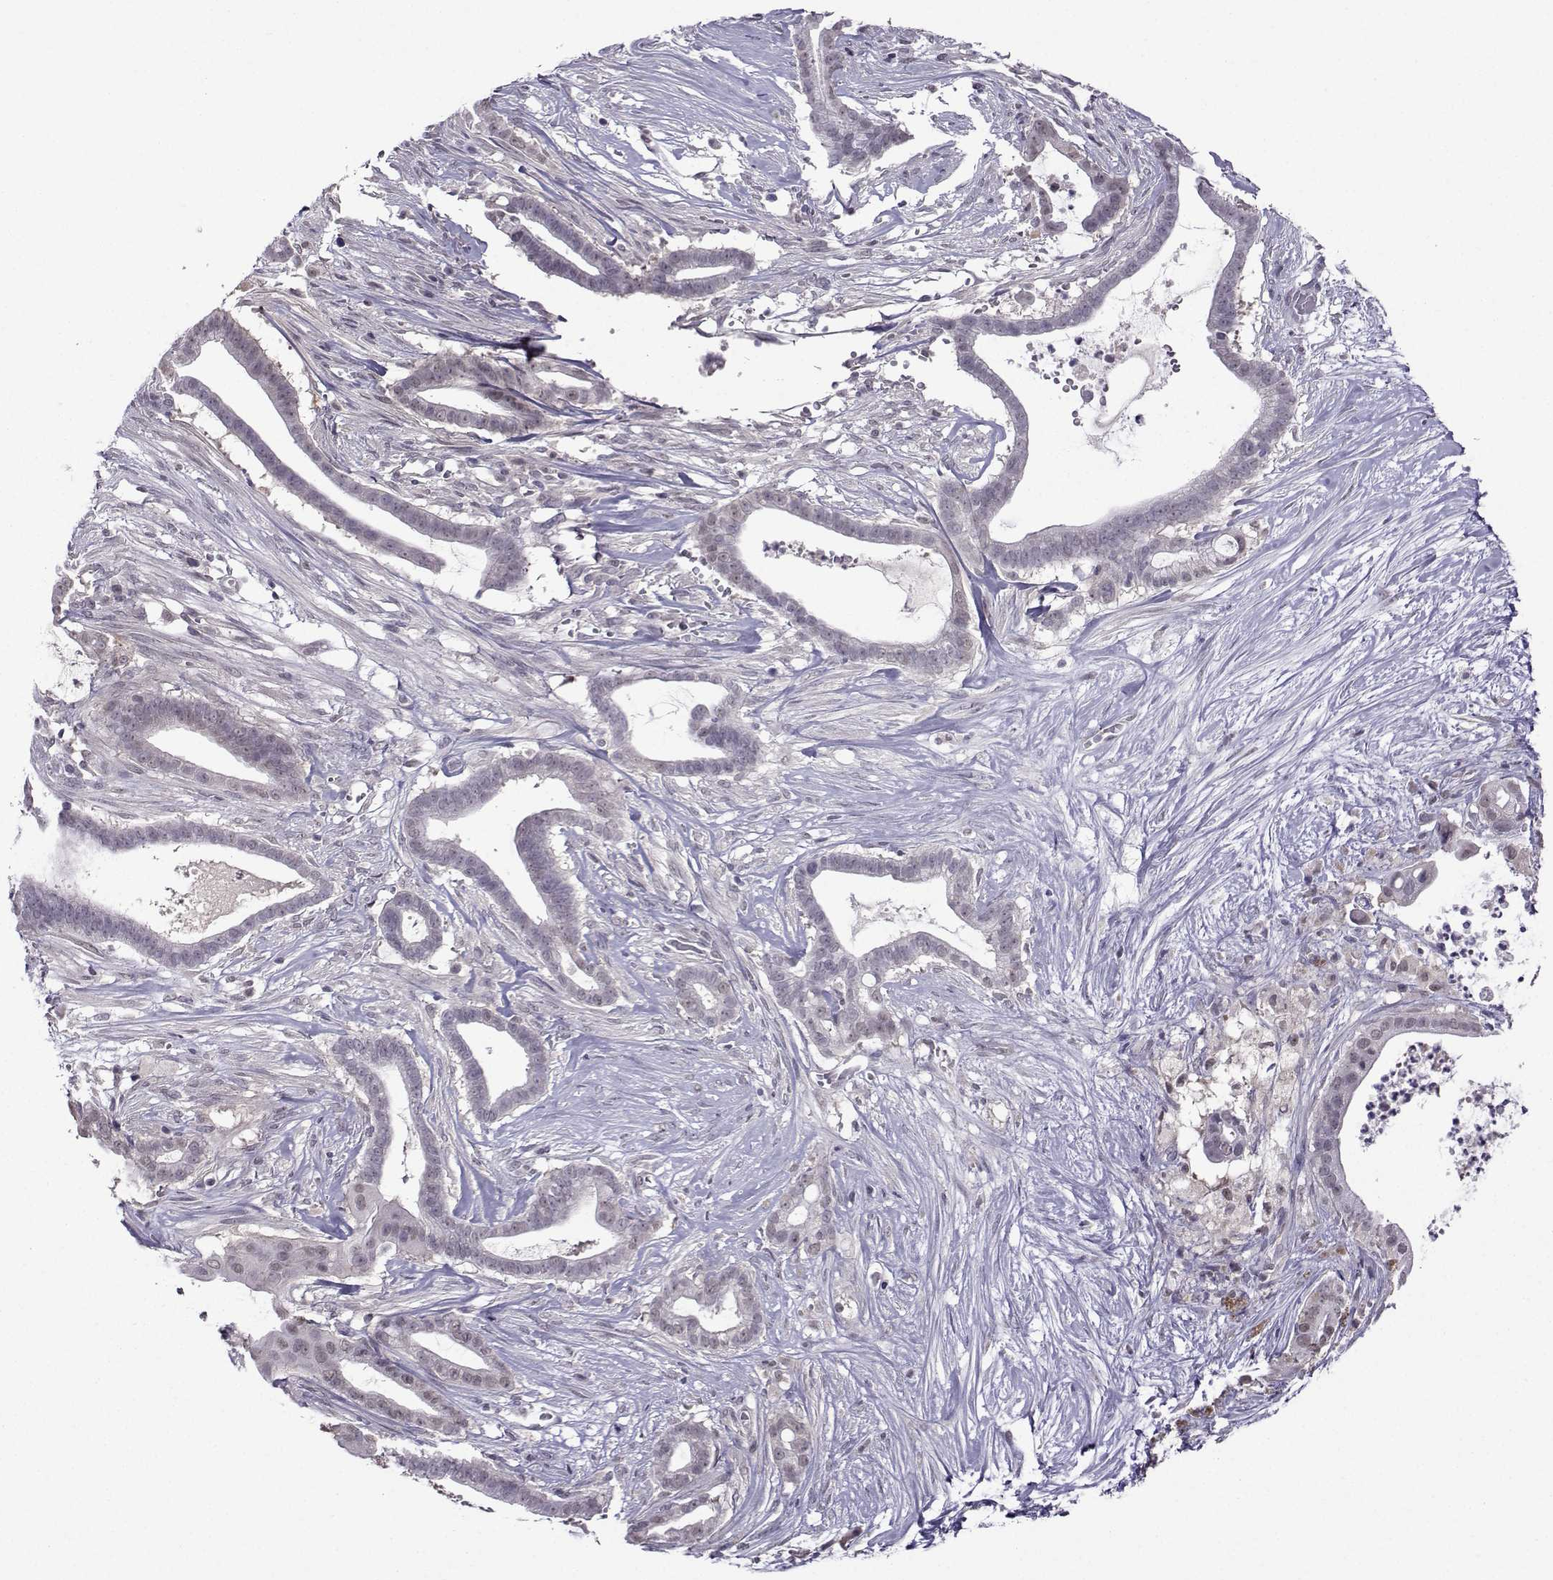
{"staining": {"intensity": "negative", "quantity": "none", "location": "none"}, "tissue": "pancreatic cancer", "cell_type": "Tumor cells", "image_type": "cancer", "snomed": [{"axis": "morphology", "description": "Adenocarcinoma, NOS"}, {"axis": "topography", "description": "Pancreas"}], "caption": "DAB immunohistochemical staining of human pancreatic cancer (adenocarcinoma) displays no significant positivity in tumor cells.", "gene": "DDX20", "patient": {"sex": "male", "age": 61}}